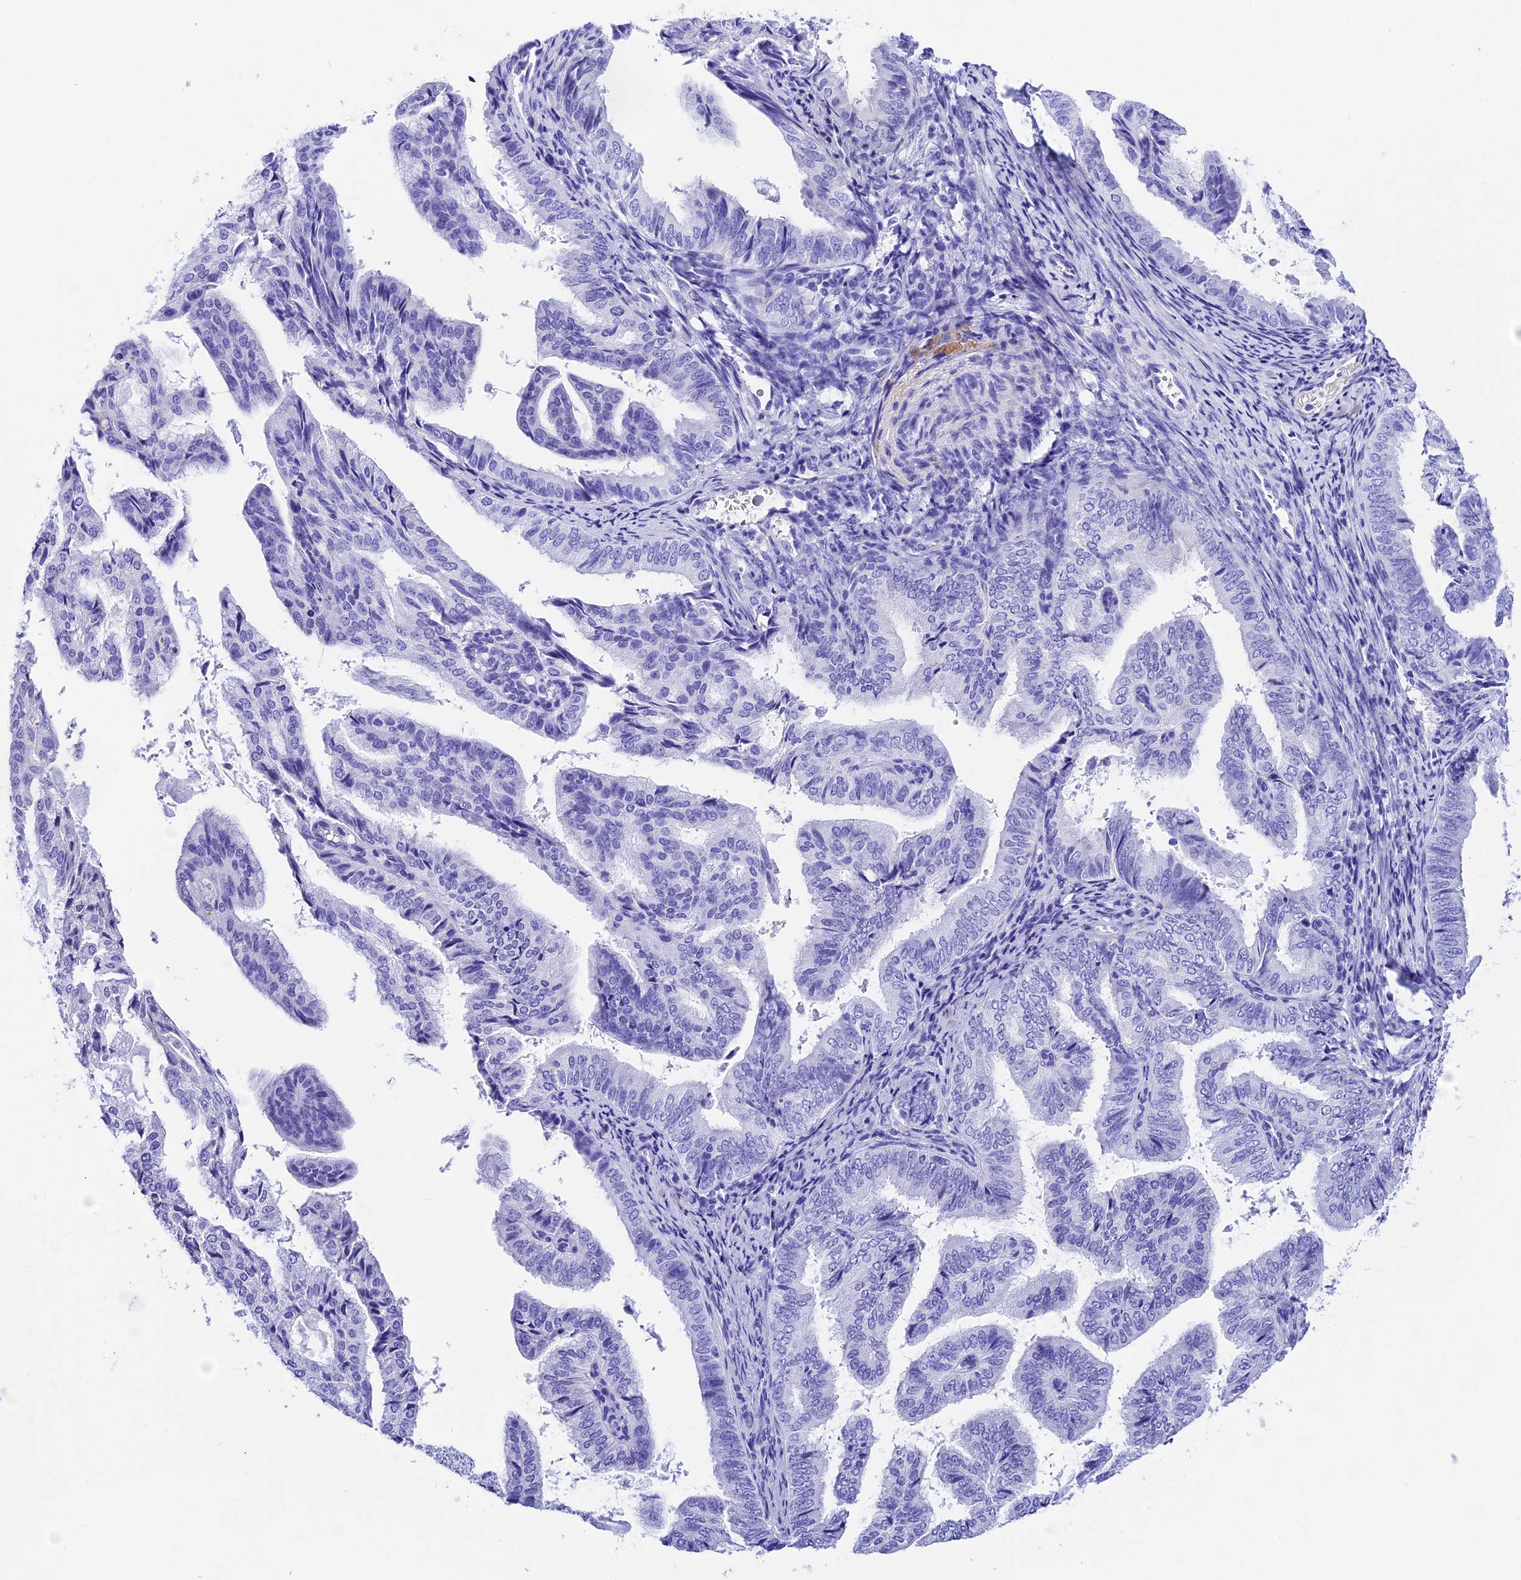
{"staining": {"intensity": "negative", "quantity": "none", "location": "none"}, "tissue": "endometrial cancer", "cell_type": "Tumor cells", "image_type": "cancer", "snomed": [{"axis": "morphology", "description": "Adenocarcinoma, NOS"}, {"axis": "topography", "description": "Endometrium"}], "caption": "This is an IHC histopathology image of human endometrial cancer. There is no staining in tumor cells.", "gene": "PSG11", "patient": {"sex": "female", "age": 58}}